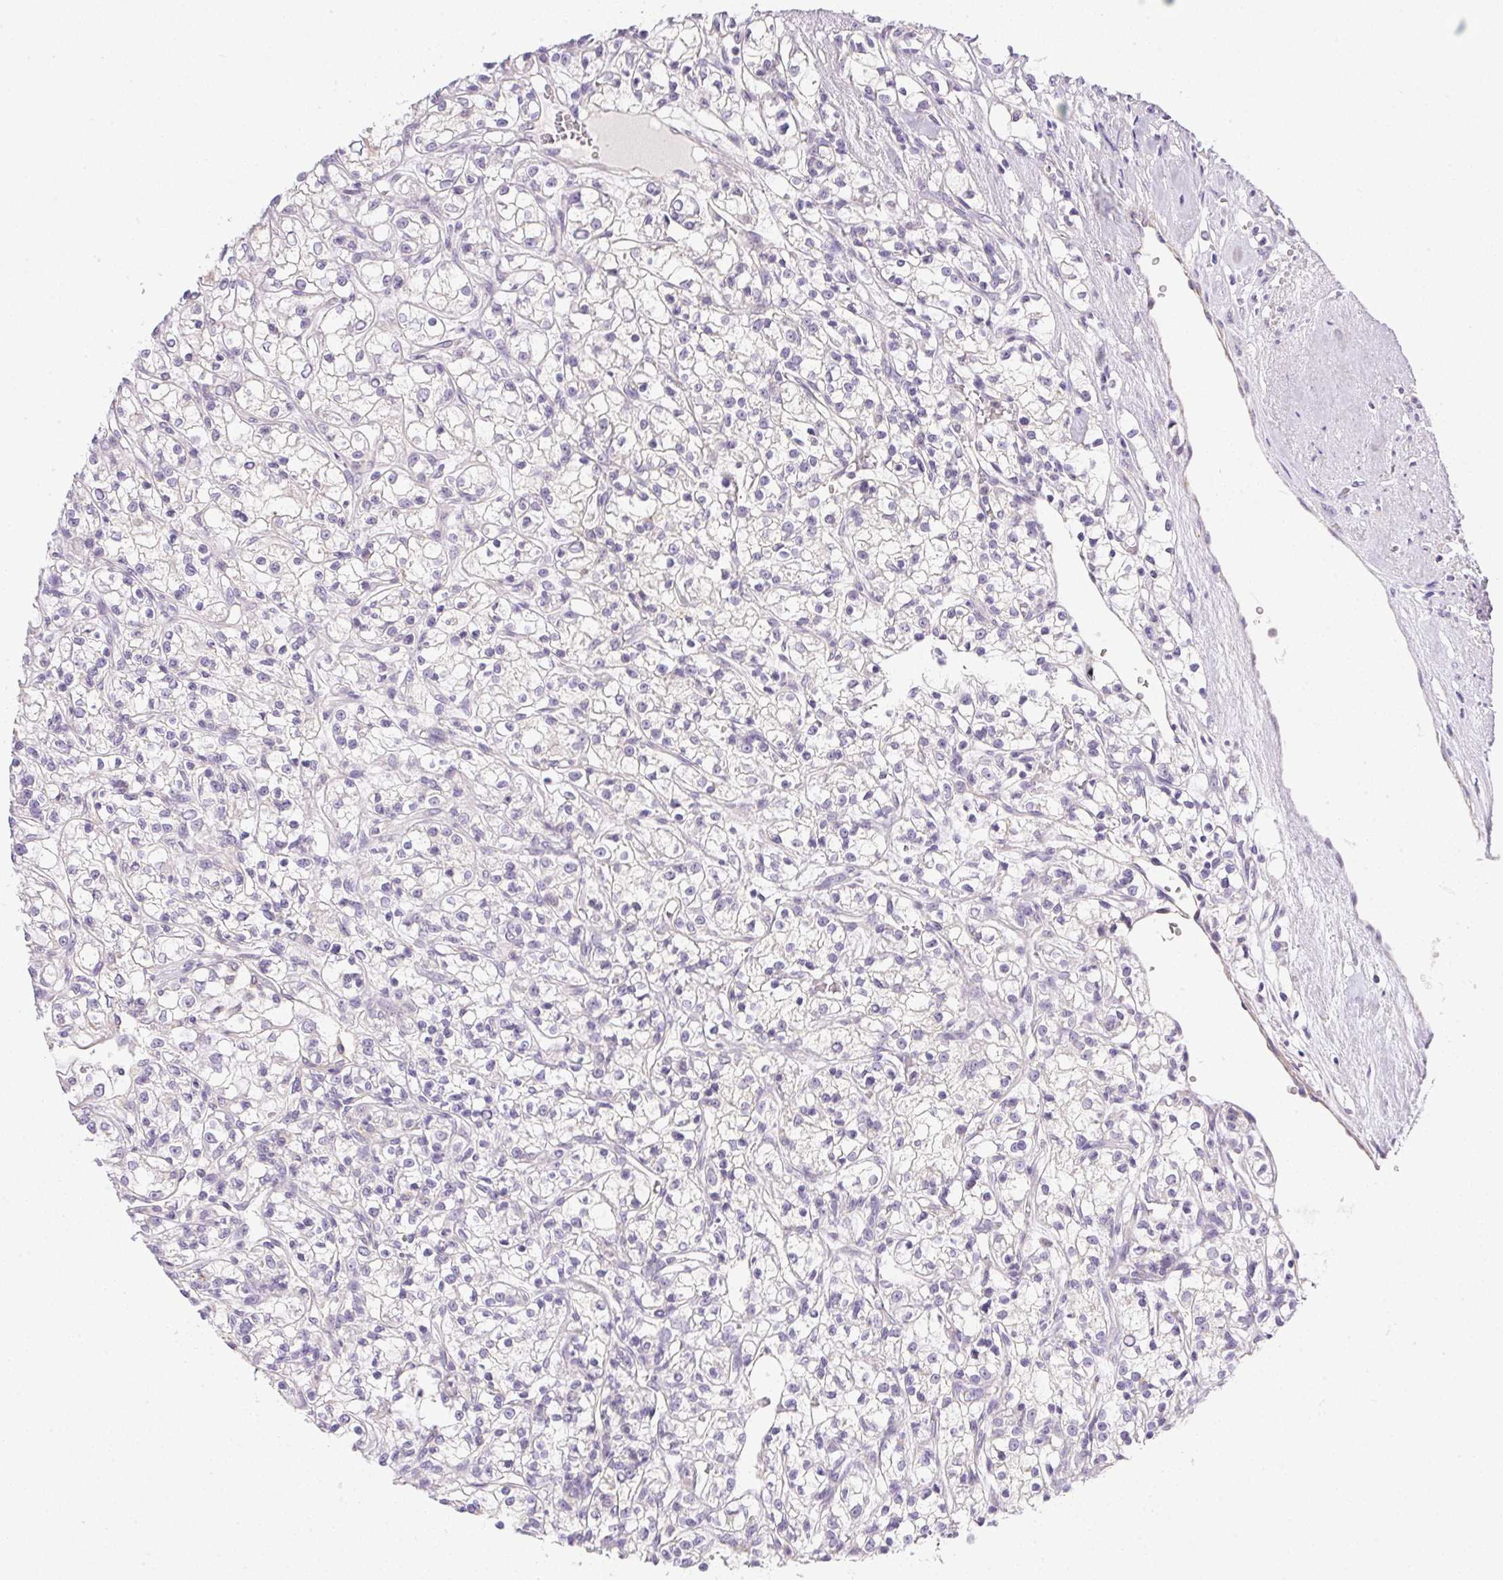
{"staining": {"intensity": "negative", "quantity": "none", "location": "none"}, "tissue": "renal cancer", "cell_type": "Tumor cells", "image_type": "cancer", "snomed": [{"axis": "morphology", "description": "Adenocarcinoma, NOS"}, {"axis": "topography", "description": "Kidney"}], "caption": "Tumor cells are negative for protein expression in human renal adenocarcinoma.", "gene": "SLC17A7", "patient": {"sex": "female", "age": 59}}